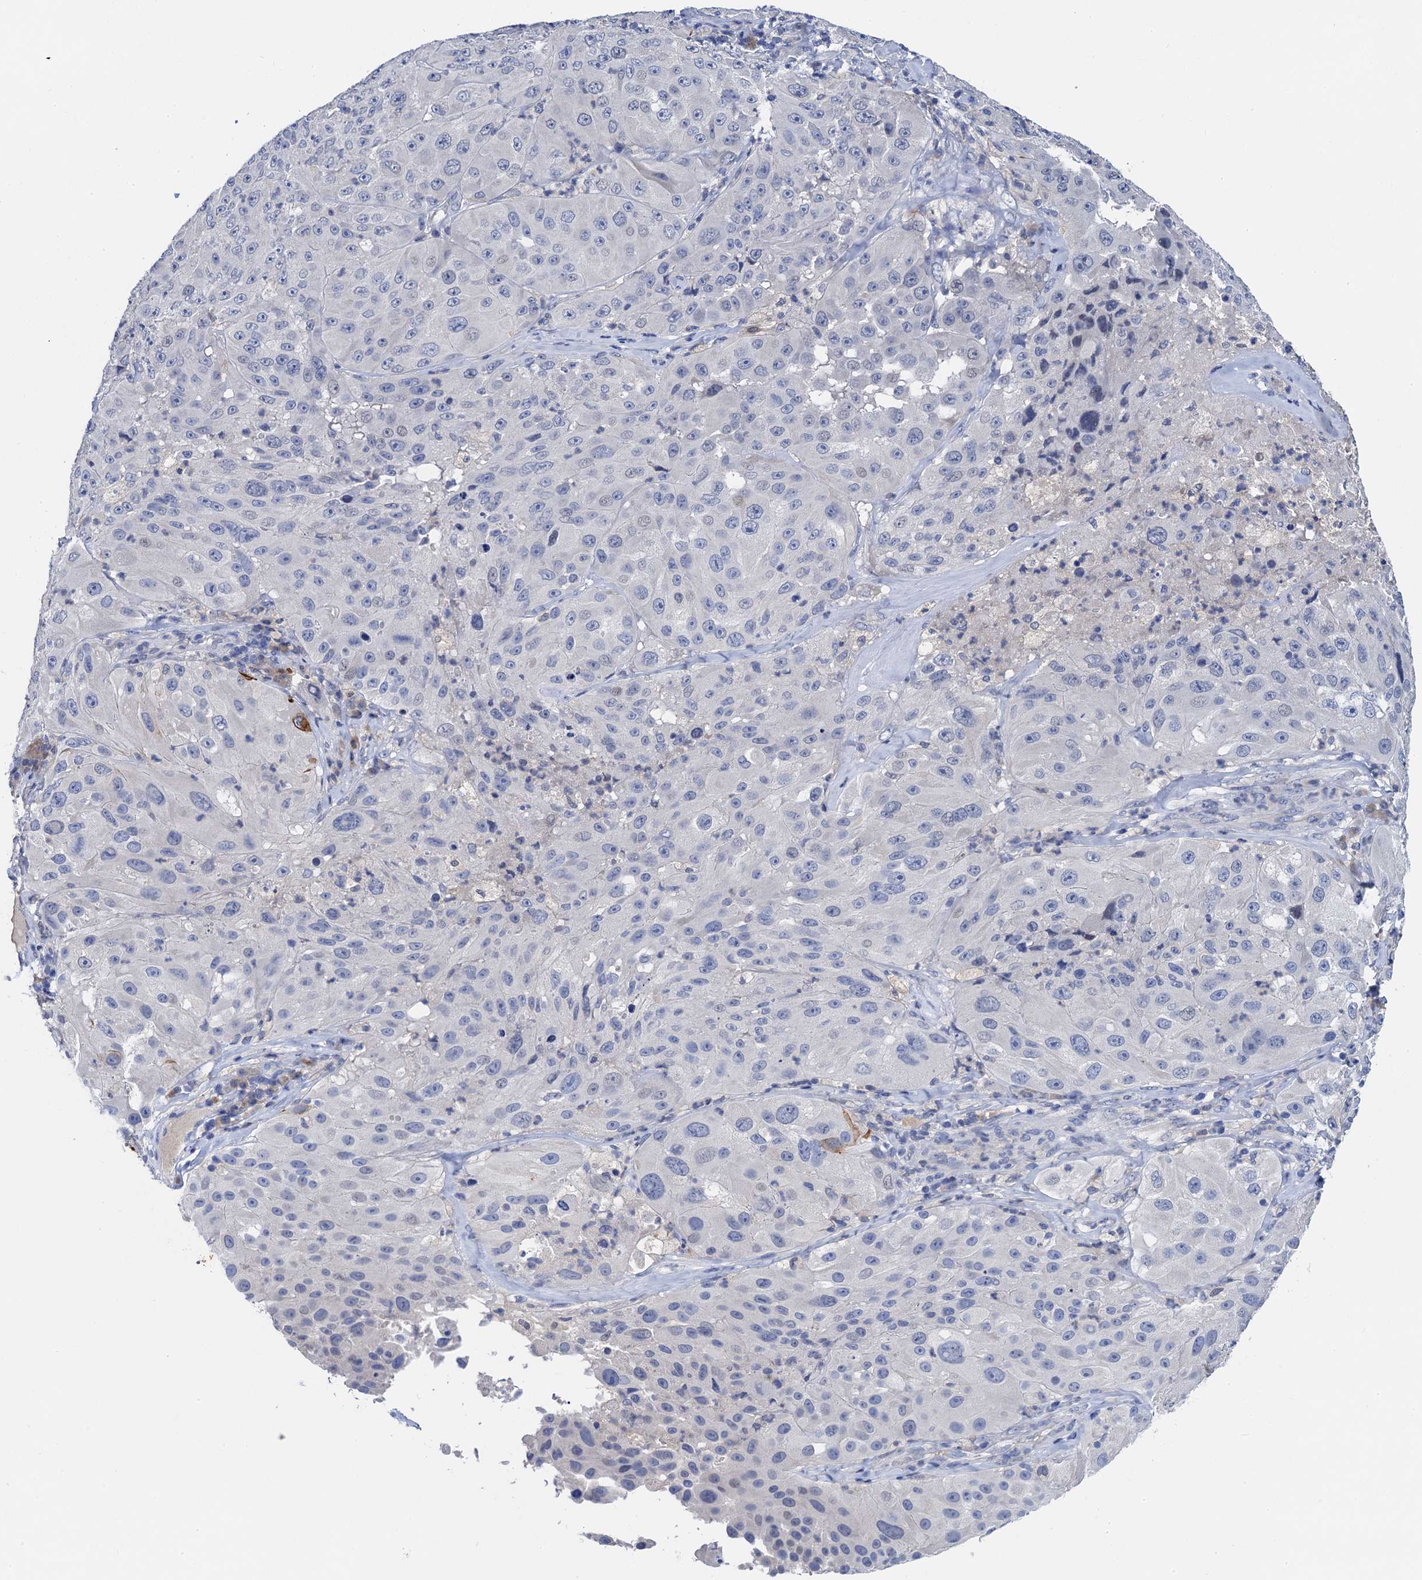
{"staining": {"intensity": "negative", "quantity": "none", "location": "none"}, "tissue": "melanoma", "cell_type": "Tumor cells", "image_type": "cancer", "snomed": [{"axis": "morphology", "description": "Malignant melanoma, Metastatic site"}, {"axis": "topography", "description": "Lymph node"}], "caption": "Micrograph shows no significant protein expression in tumor cells of malignant melanoma (metastatic site).", "gene": "TMEM39B", "patient": {"sex": "male", "age": 62}}